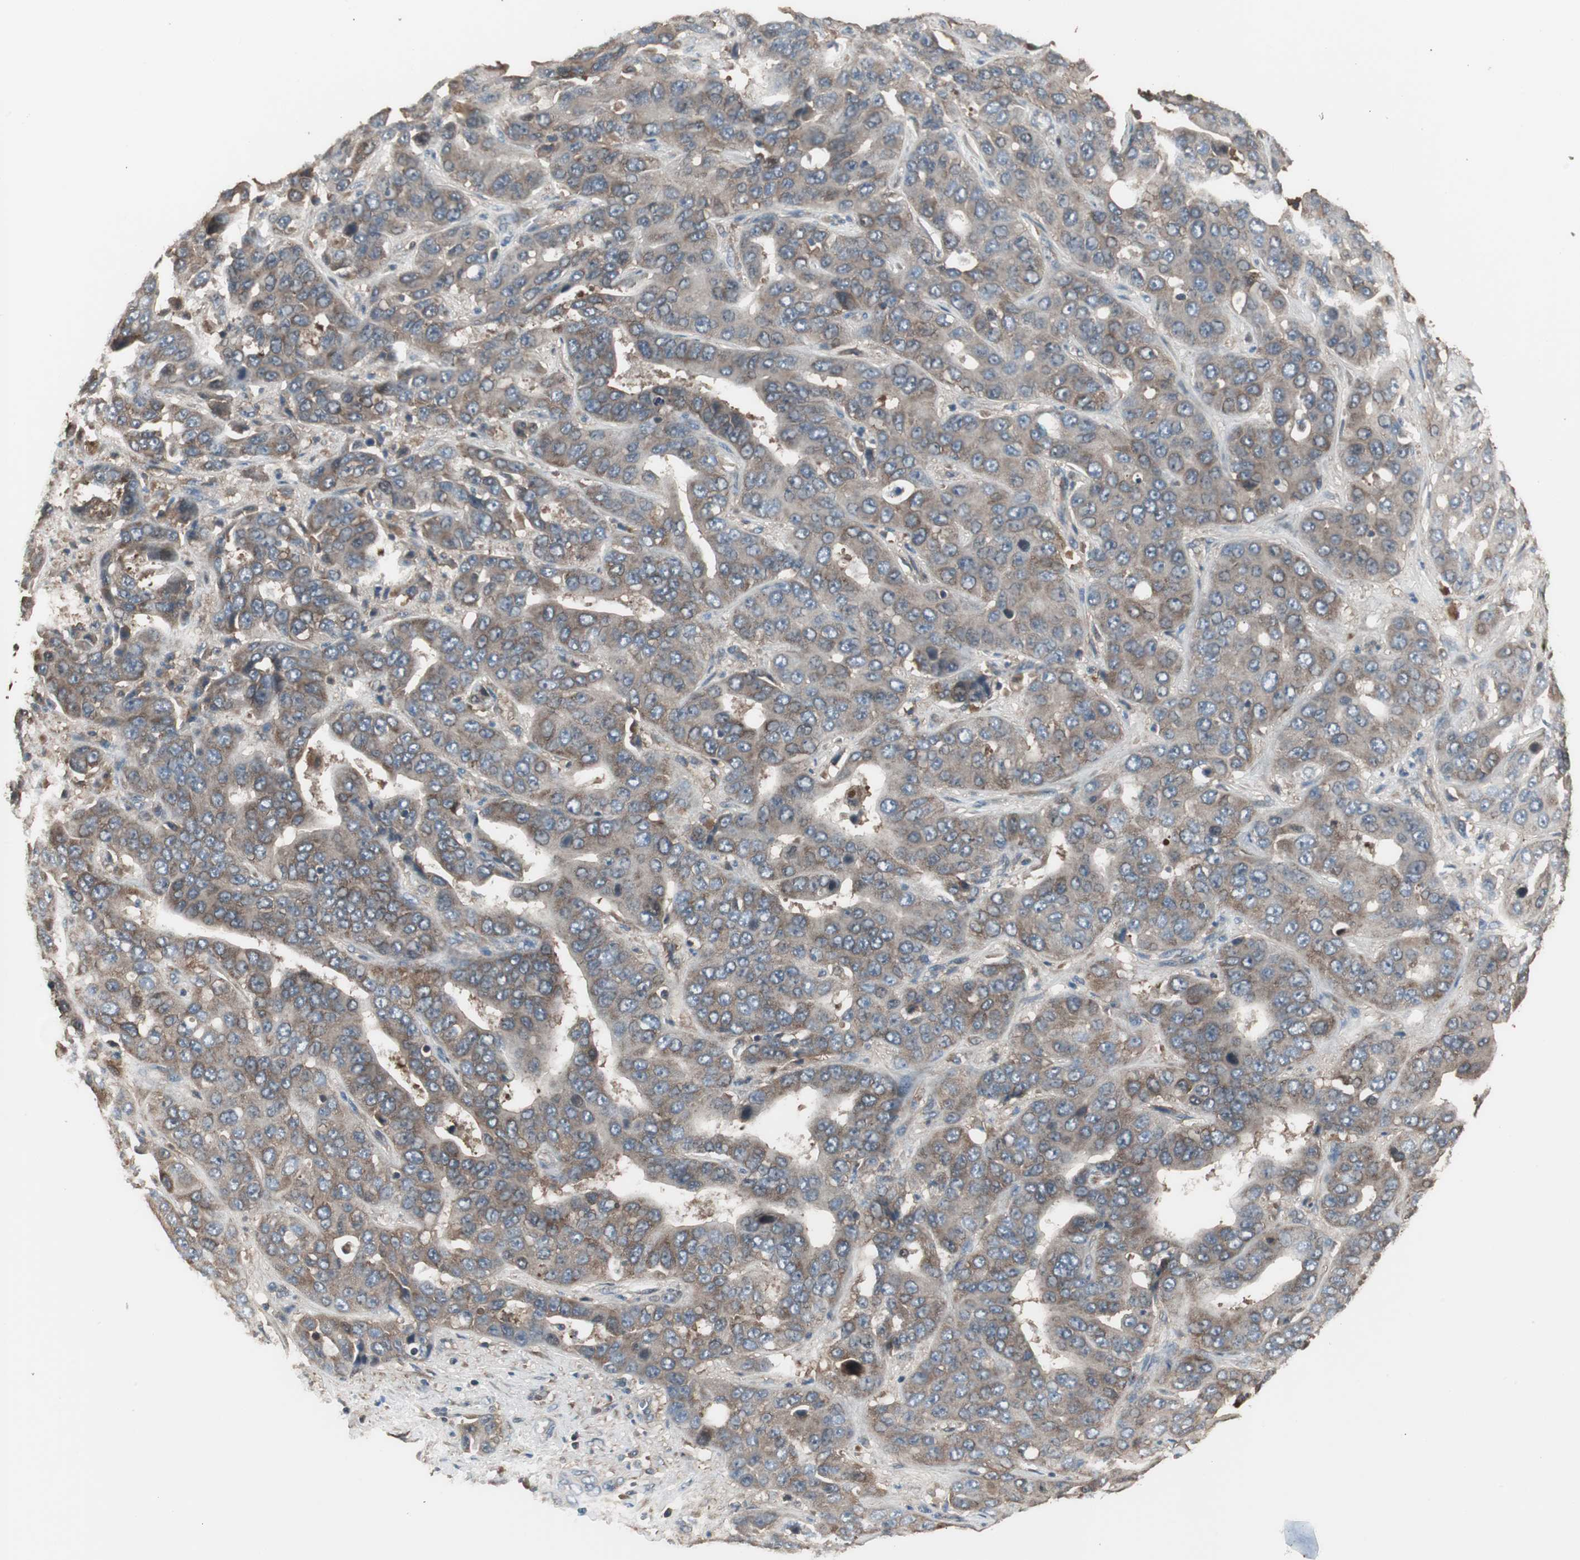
{"staining": {"intensity": "moderate", "quantity": "25%-75%", "location": "cytoplasmic/membranous"}, "tissue": "liver cancer", "cell_type": "Tumor cells", "image_type": "cancer", "snomed": [{"axis": "morphology", "description": "Cholangiocarcinoma"}, {"axis": "topography", "description": "Liver"}], "caption": "The image reveals immunohistochemical staining of liver cancer. There is moderate cytoplasmic/membranous expression is appreciated in about 25%-75% of tumor cells.", "gene": "CAPNS1", "patient": {"sex": "female", "age": 52}}